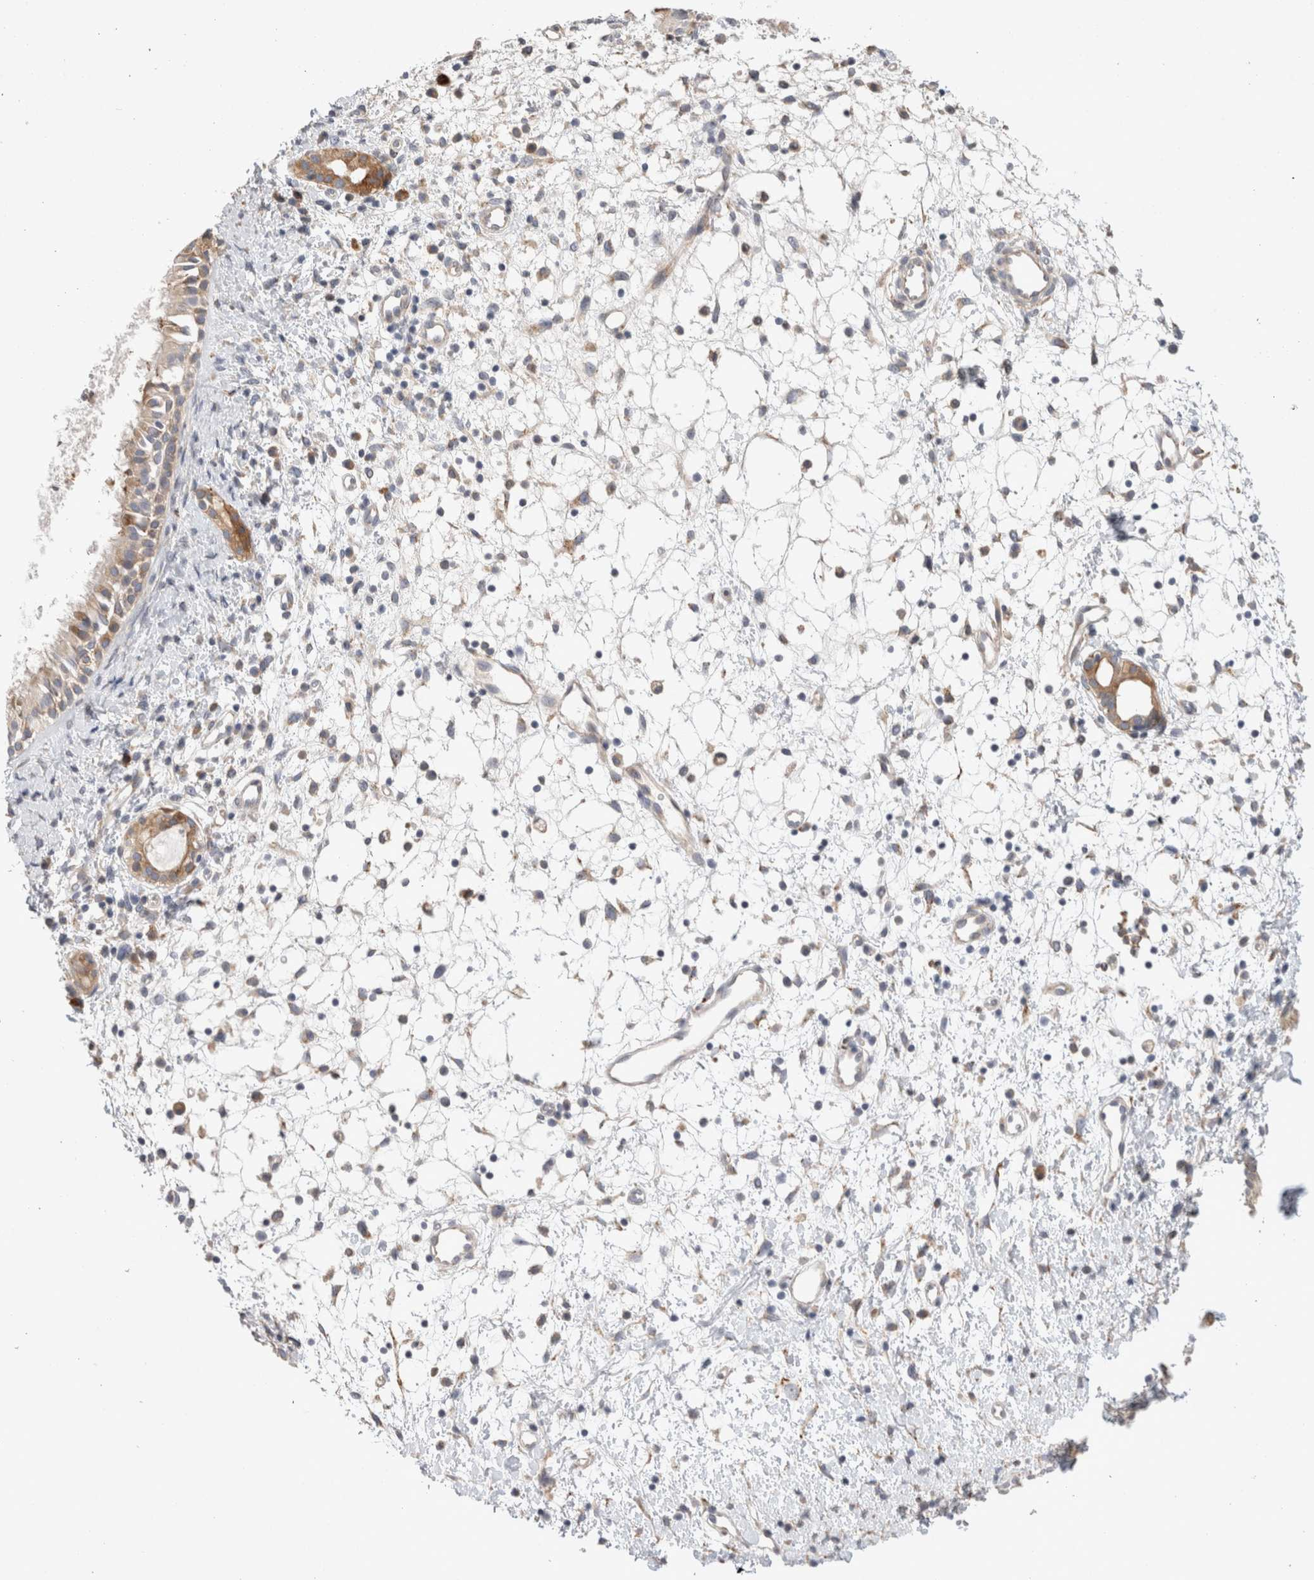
{"staining": {"intensity": "moderate", "quantity": ">75%", "location": "cytoplasmic/membranous"}, "tissue": "nasopharynx", "cell_type": "Respiratory epithelial cells", "image_type": "normal", "snomed": [{"axis": "morphology", "description": "Normal tissue, NOS"}, {"axis": "topography", "description": "Nasopharynx"}], "caption": "Immunohistochemistry (DAB (3,3'-diaminobenzidine)) staining of normal nasopharynx displays moderate cytoplasmic/membranous protein staining in approximately >75% of respiratory epithelial cells.", "gene": "TRMT9B", "patient": {"sex": "male", "age": 22}}